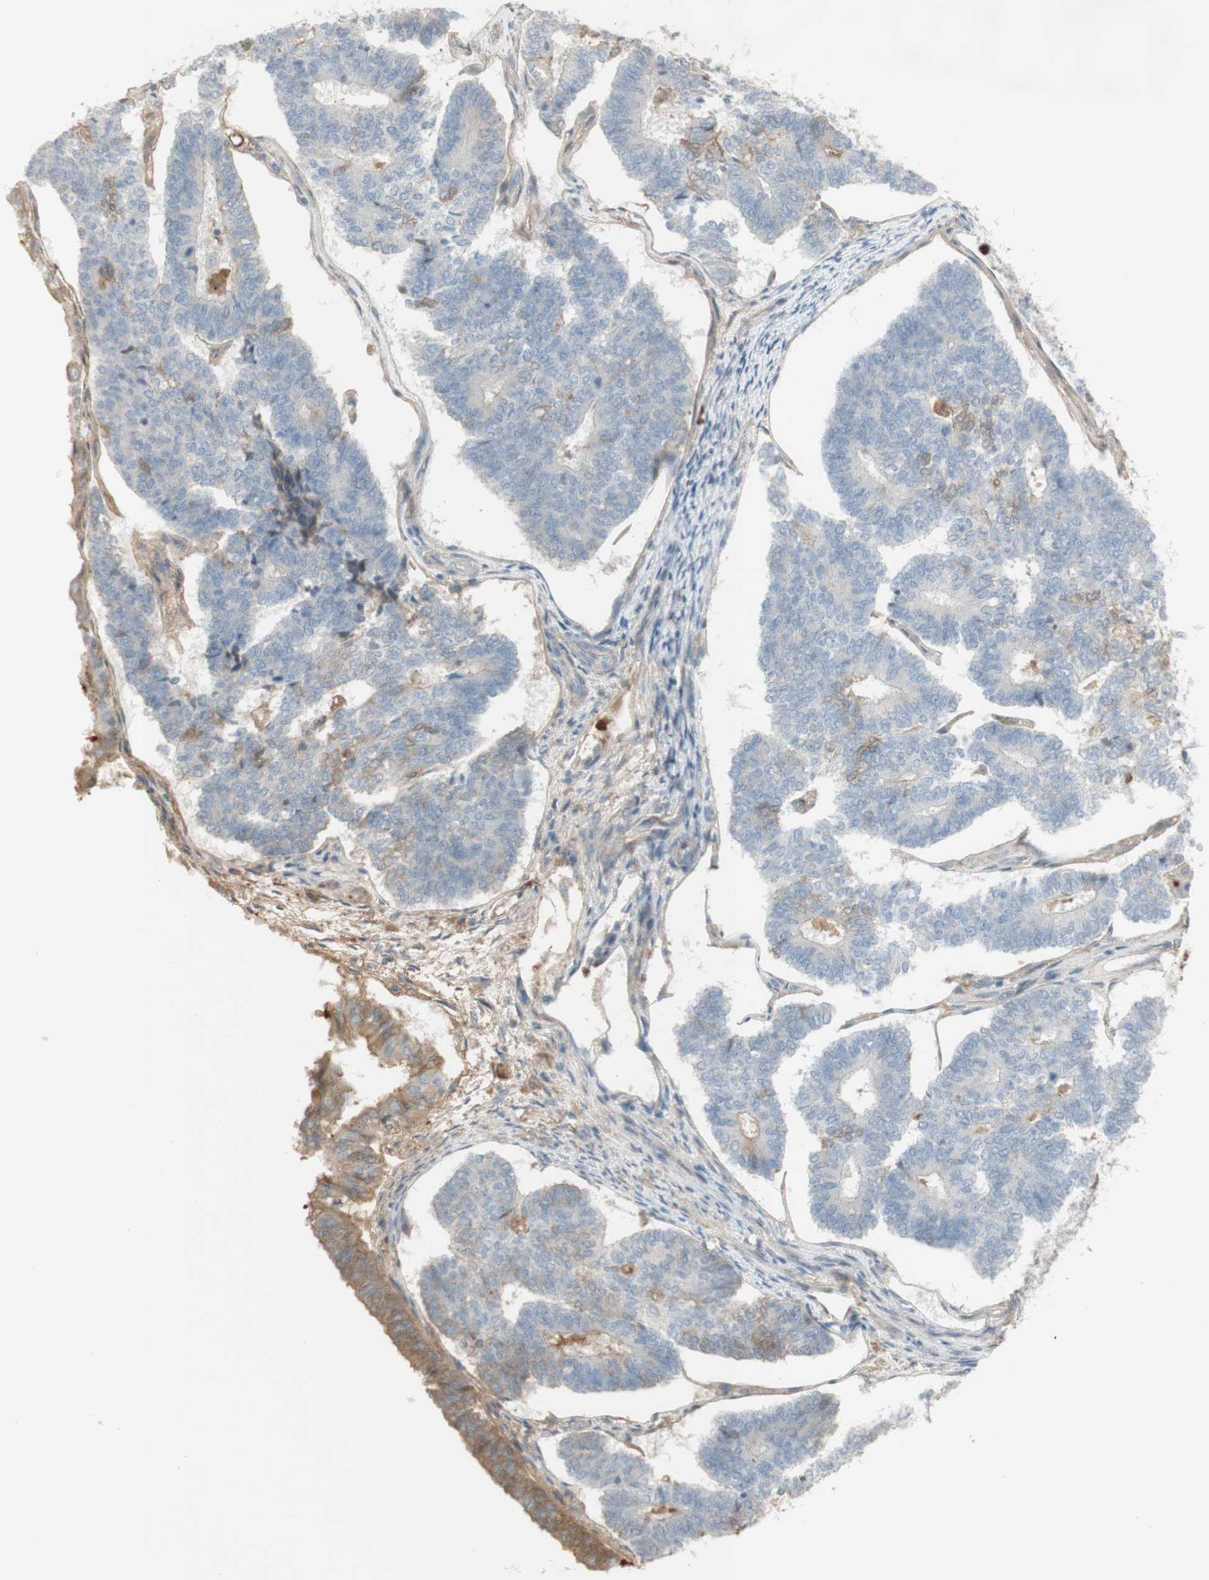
{"staining": {"intensity": "weak", "quantity": "<25%", "location": "cytoplasmic/membranous"}, "tissue": "endometrial cancer", "cell_type": "Tumor cells", "image_type": "cancer", "snomed": [{"axis": "morphology", "description": "Adenocarcinoma, NOS"}, {"axis": "topography", "description": "Endometrium"}], "caption": "A high-resolution photomicrograph shows immunohistochemistry staining of endometrial cancer, which shows no significant positivity in tumor cells. (IHC, brightfield microscopy, high magnification).", "gene": "NID1", "patient": {"sex": "female", "age": 70}}